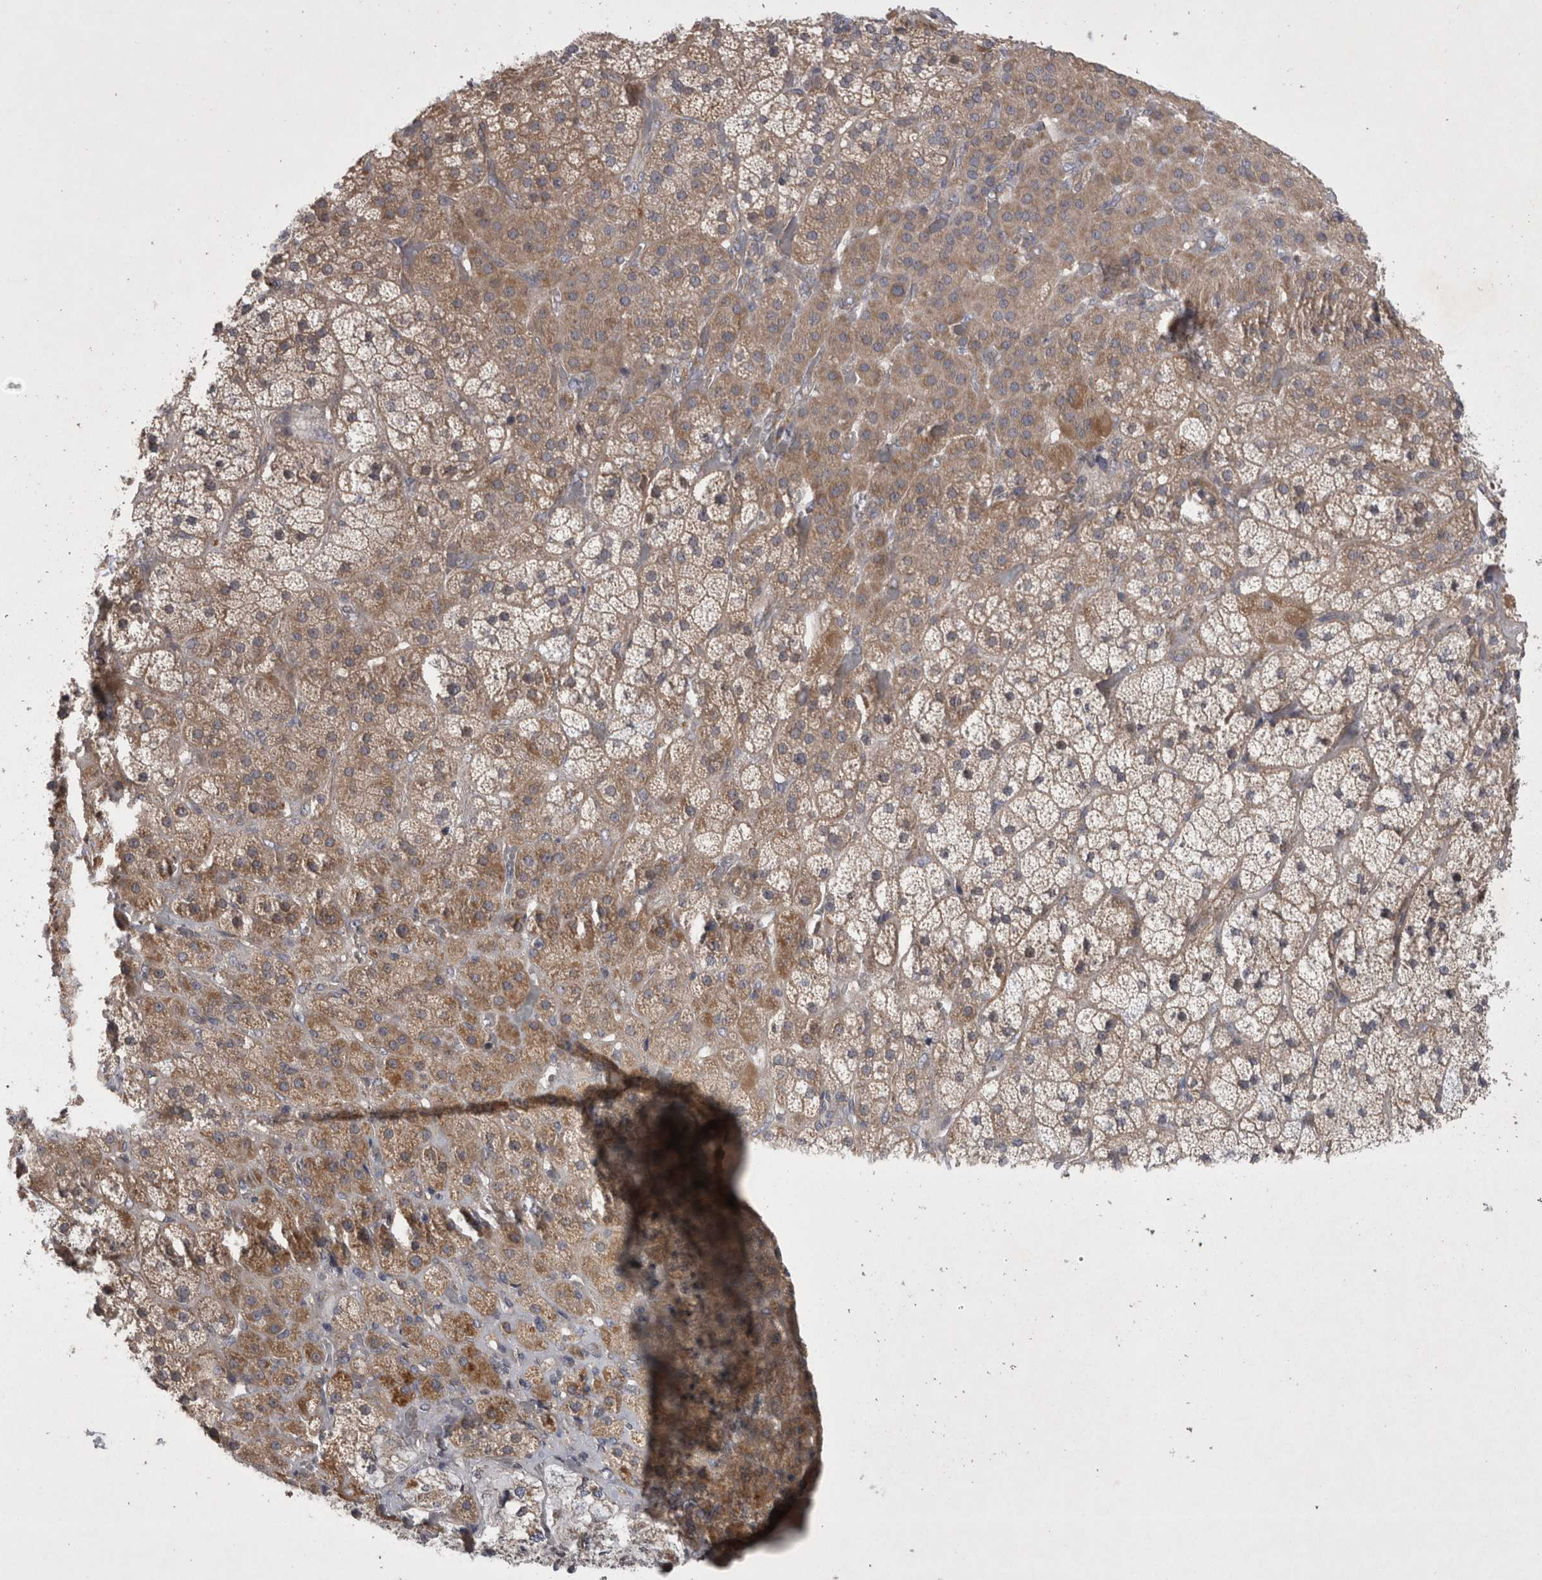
{"staining": {"intensity": "weak", "quantity": ">75%", "location": "cytoplasmic/membranous"}, "tissue": "adrenal gland", "cell_type": "Glandular cells", "image_type": "normal", "snomed": [{"axis": "morphology", "description": "Normal tissue, NOS"}, {"axis": "topography", "description": "Adrenal gland"}], "caption": "About >75% of glandular cells in normal adrenal gland display weak cytoplasmic/membranous protein staining as visualized by brown immunohistochemical staining.", "gene": "TSPOAP1", "patient": {"sex": "male", "age": 57}}